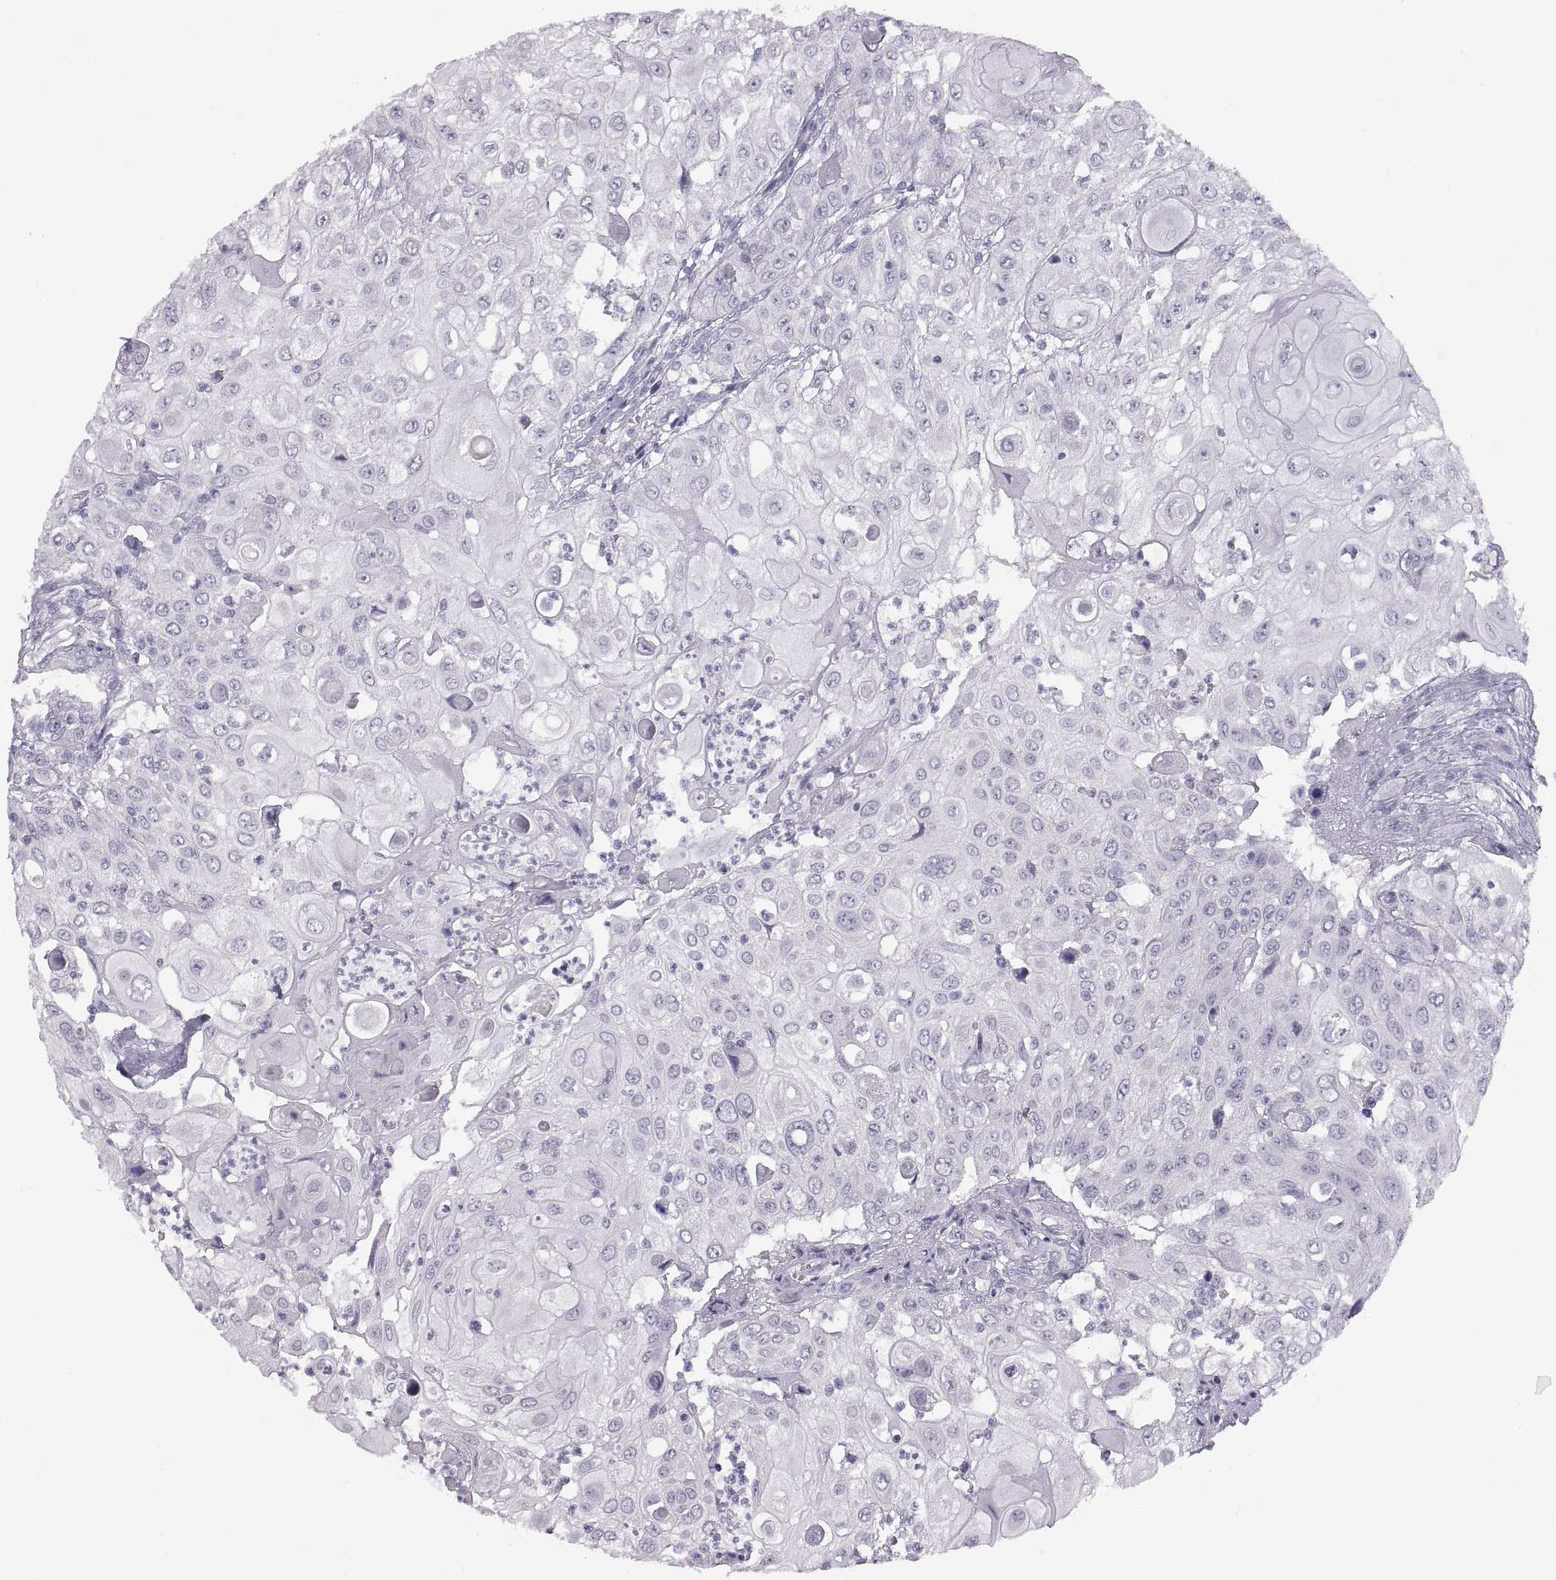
{"staining": {"intensity": "negative", "quantity": "none", "location": "none"}, "tissue": "urothelial cancer", "cell_type": "Tumor cells", "image_type": "cancer", "snomed": [{"axis": "morphology", "description": "Urothelial carcinoma, High grade"}, {"axis": "topography", "description": "Urinary bladder"}], "caption": "This histopathology image is of high-grade urothelial carcinoma stained with immunohistochemistry (IHC) to label a protein in brown with the nuclei are counter-stained blue. There is no positivity in tumor cells.", "gene": "WBP2NL", "patient": {"sex": "female", "age": 79}}